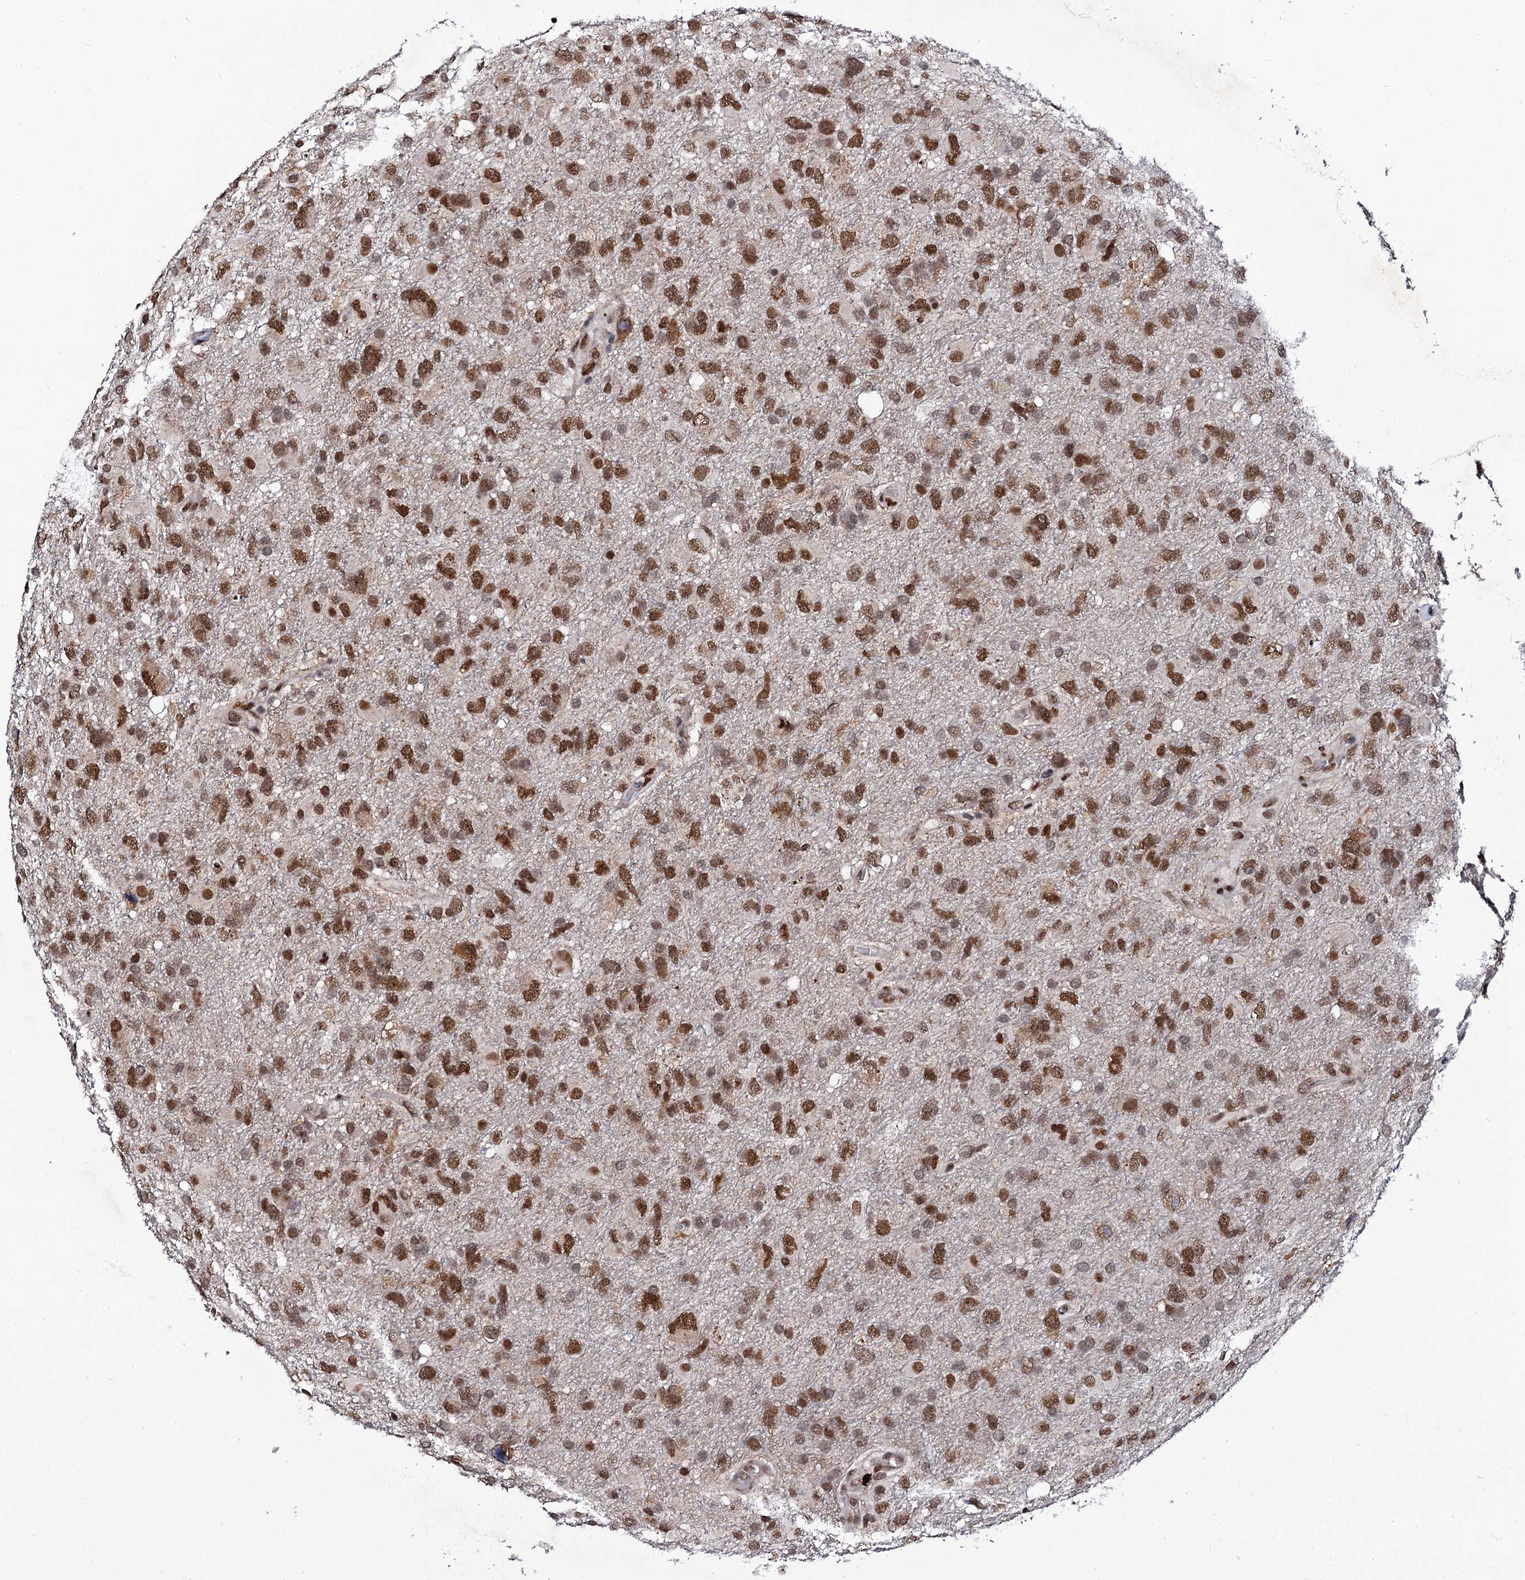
{"staining": {"intensity": "moderate", "quantity": ">75%", "location": "nuclear"}, "tissue": "glioma", "cell_type": "Tumor cells", "image_type": "cancer", "snomed": [{"axis": "morphology", "description": "Glioma, malignant, High grade"}, {"axis": "topography", "description": "Brain"}], "caption": "Tumor cells reveal medium levels of moderate nuclear expression in approximately >75% of cells in human malignant high-grade glioma. (DAB = brown stain, brightfield microscopy at high magnification).", "gene": "CSTF3", "patient": {"sex": "male", "age": 61}}